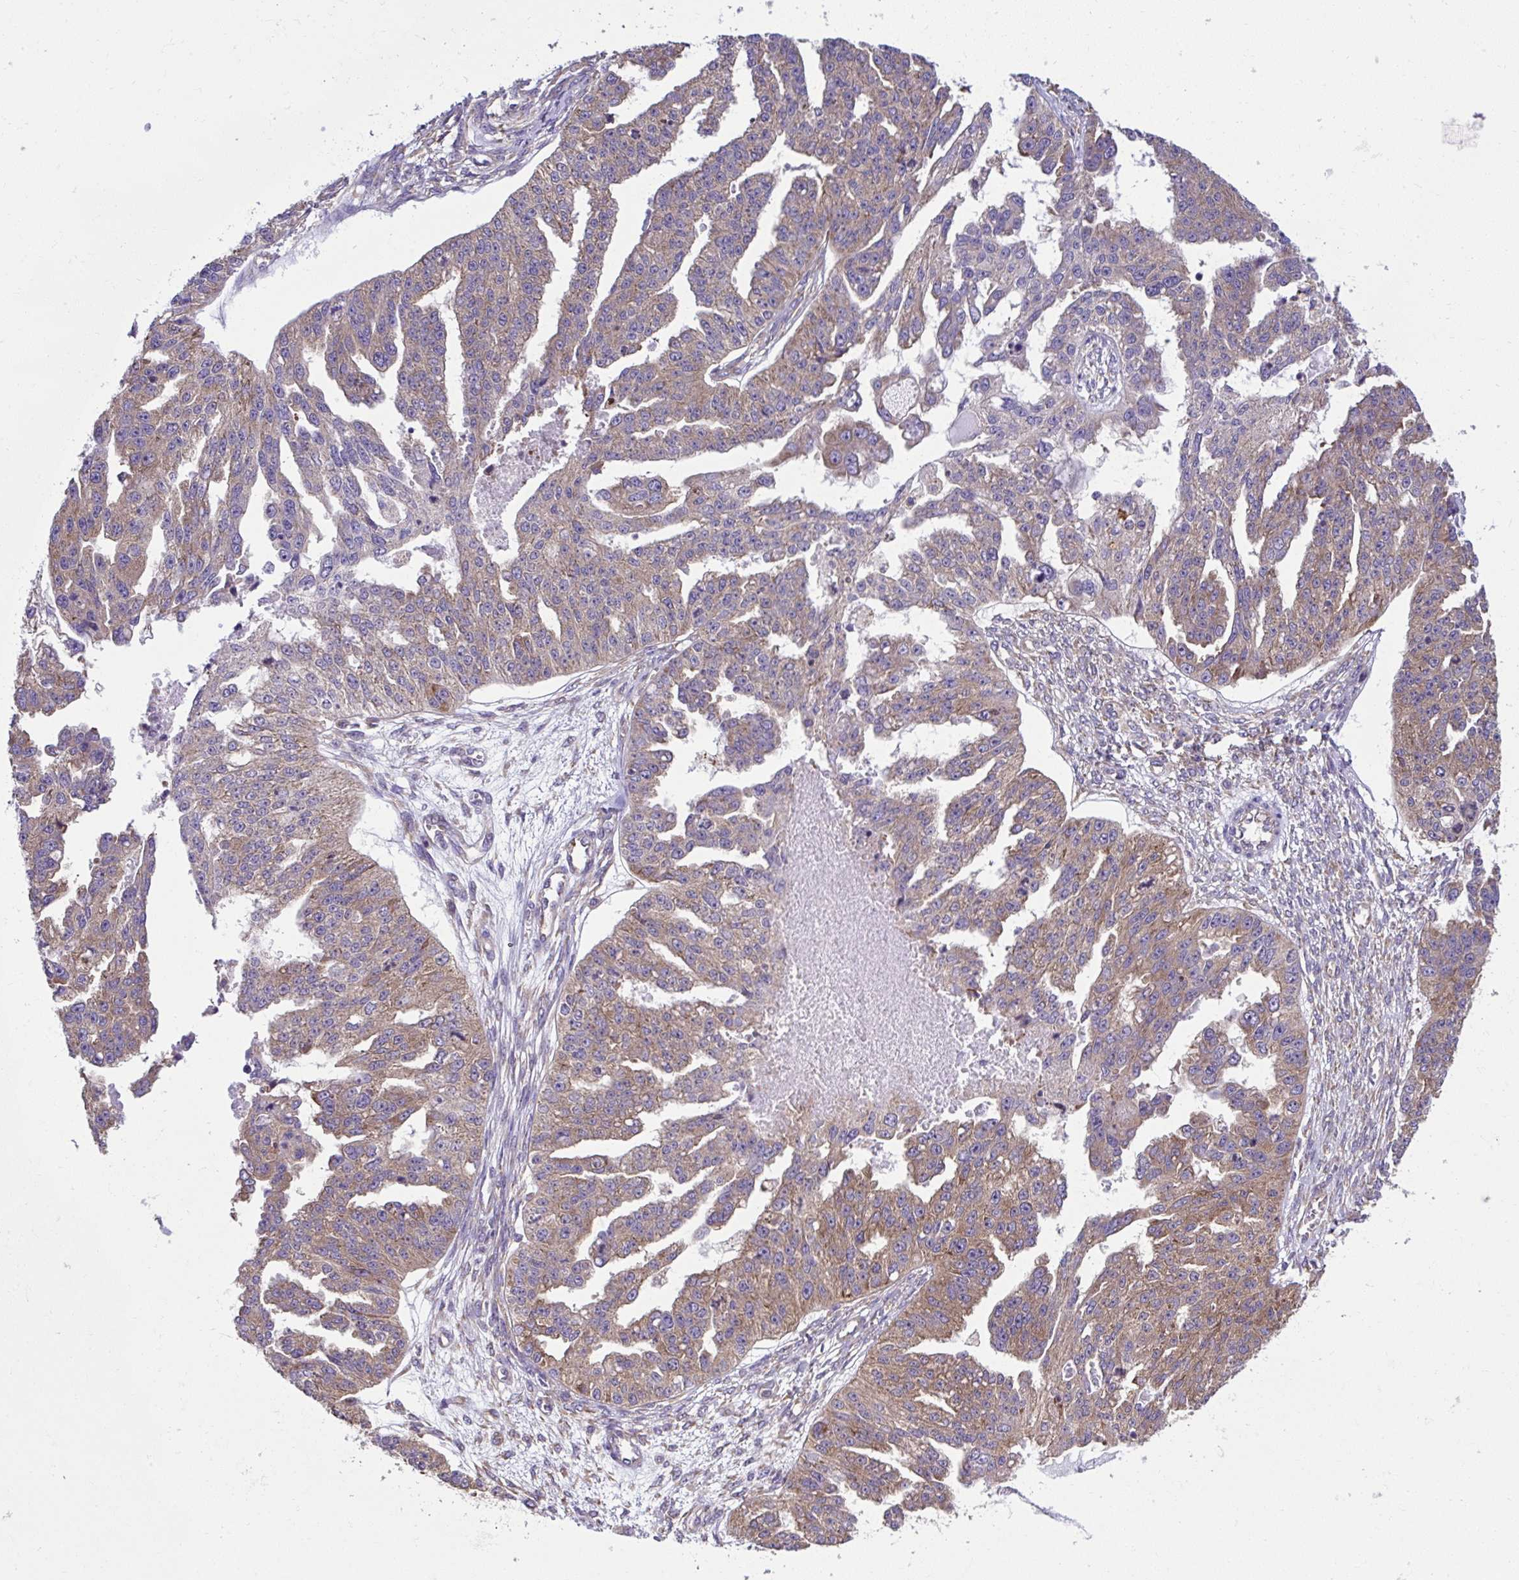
{"staining": {"intensity": "moderate", "quantity": ">75%", "location": "cytoplasmic/membranous"}, "tissue": "ovarian cancer", "cell_type": "Tumor cells", "image_type": "cancer", "snomed": [{"axis": "morphology", "description": "Cystadenocarcinoma, serous, NOS"}, {"axis": "topography", "description": "Ovary"}], "caption": "High-magnification brightfield microscopy of ovarian cancer (serous cystadenocarcinoma) stained with DAB (brown) and counterstained with hematoxylin (blue). tumor cells exhibit moderate cytoplasmic/membranous expression is present in about>75% of cells.", "gene": "RPS7", "patient": {"sex": "female", "age": 58}}